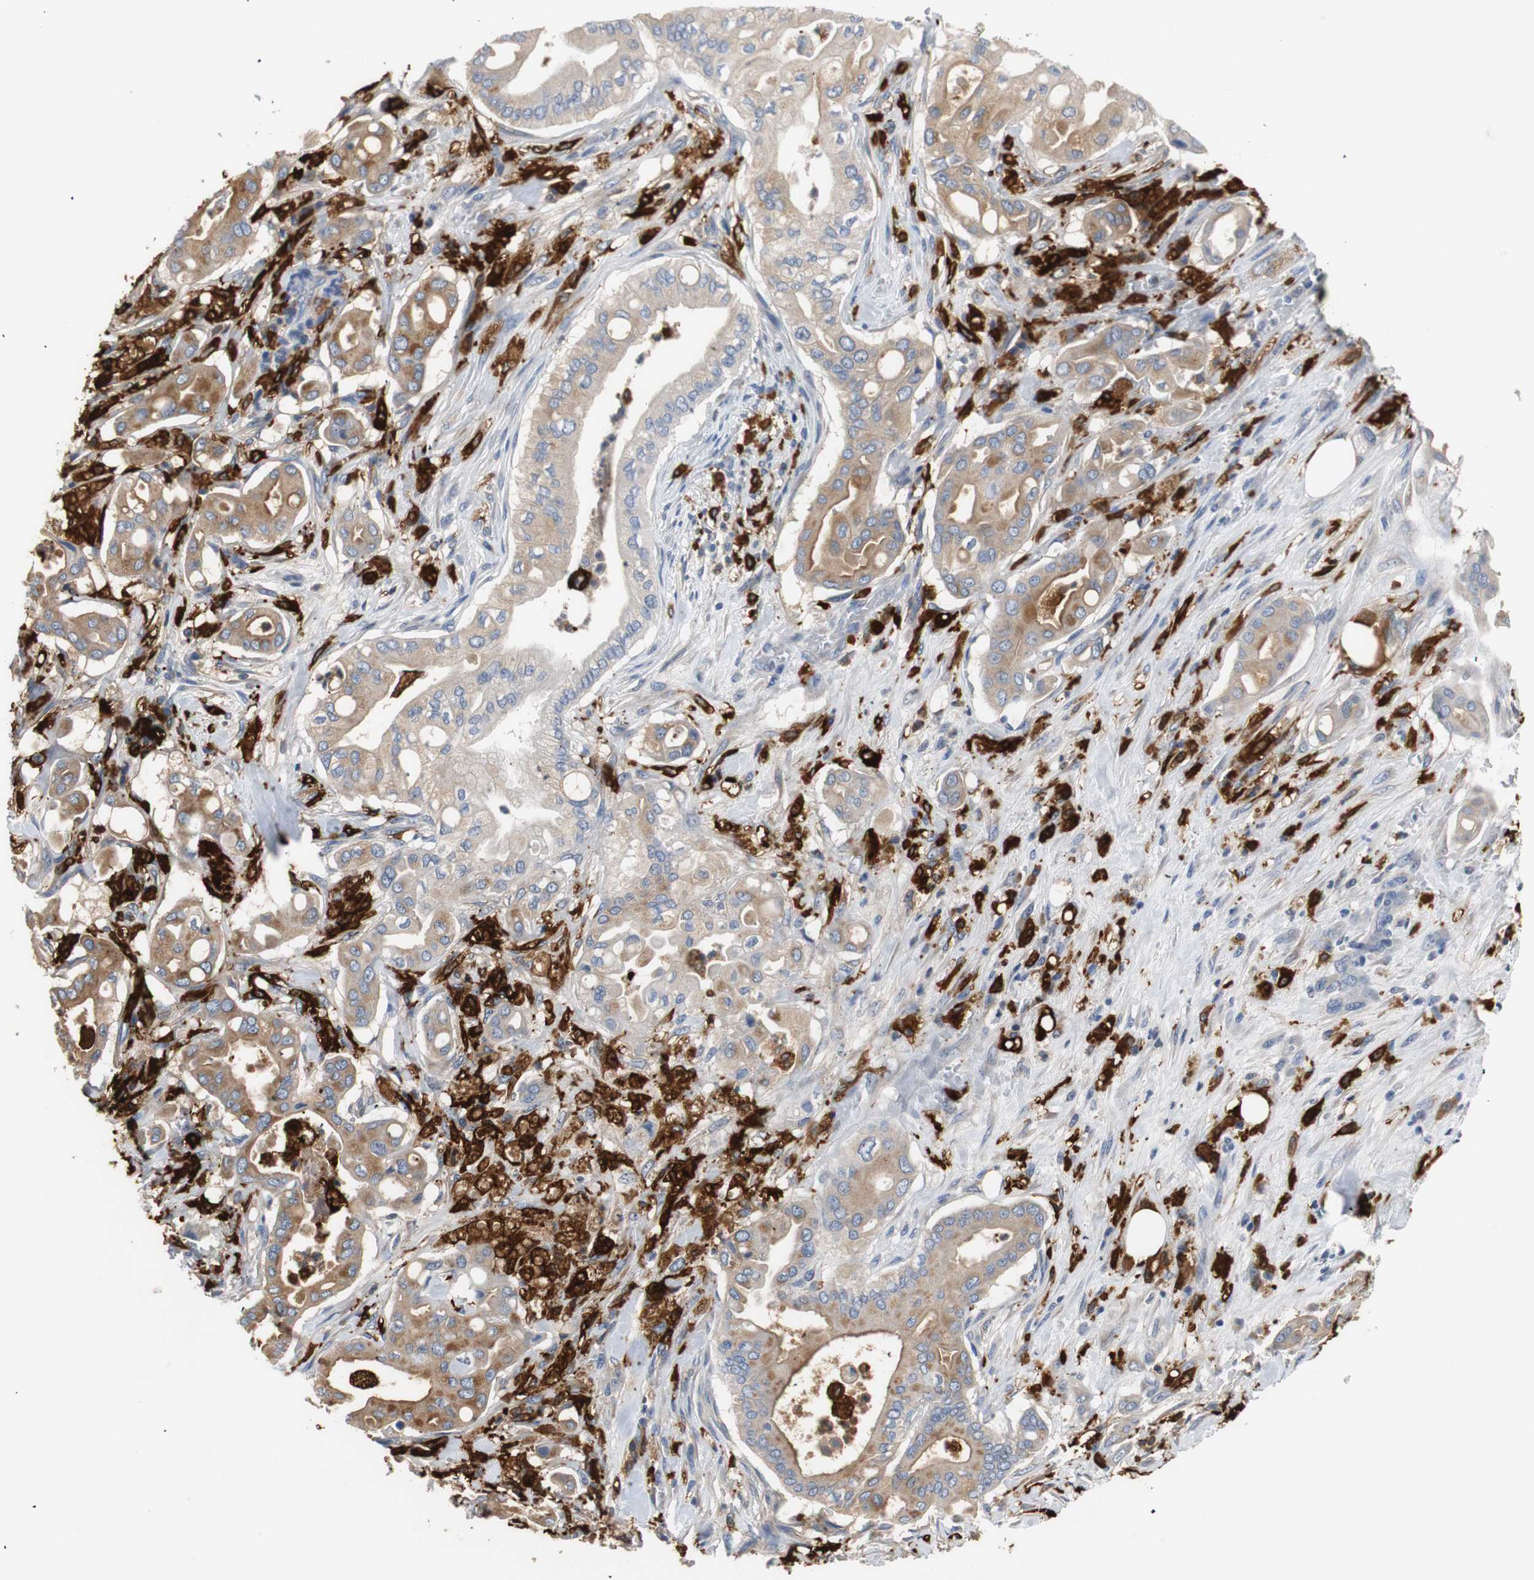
{"staining": {"intensity": "weak", "quantity": "25%-75%", "location": "cytoplasmic/membranous"}, "tissue": "liver cancer", "cell_type": "Tumor cells", "image_type": "cancer", "snomed": [{"axis": "morphology", "description": "Cholangiocarcinoma"}, {"axis": "topography", "description": "Liver"}], "caption": "Protein analysis of liver cholangiocarcinoma tissue exhibits weak cytoplasmic/membranous expression in approximately 25%-75% of tumor cells.", "gene": "PI15", "patient": {"sex": "female", "age": 68}}